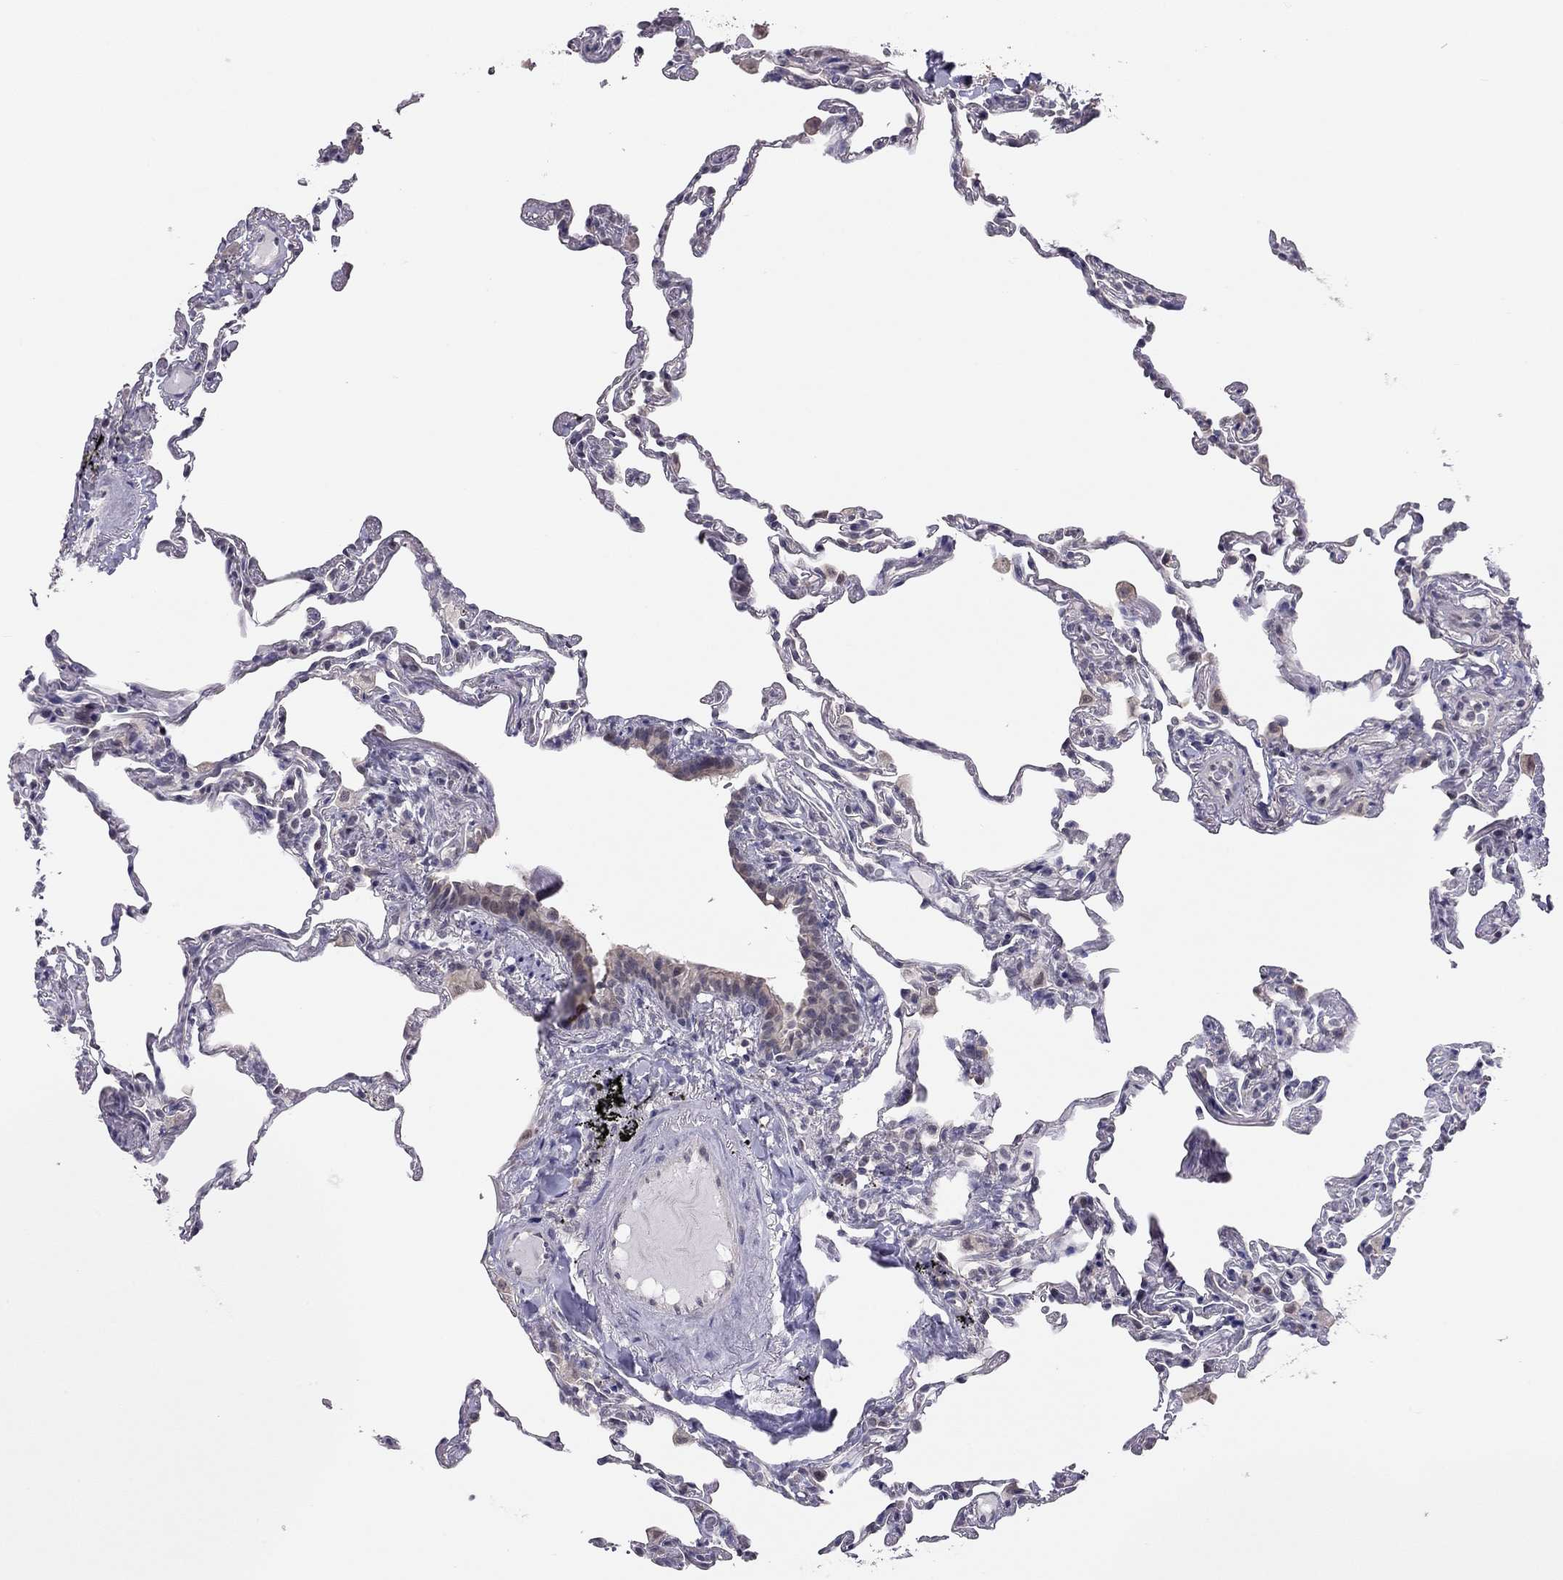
{"staining": {"intensity": "negative", "quantity": "none", "location": "none"}, "tissue": "lung", "cell_type": "Alveolar cells", "image_type": "normal", "snomed": [{"axis": "morphology", "description": "Normal tissue, NOS"}, {"axis": "topography", "description": "Lung"}], "caption": "IHC image of benign lung: lung stained with DAB (3,3'-diaminobenzidine) shows no significant protein staining in alveolar cells.", "gene": "HSF2BP", "patient": {"sex": "female", "age": 57}}